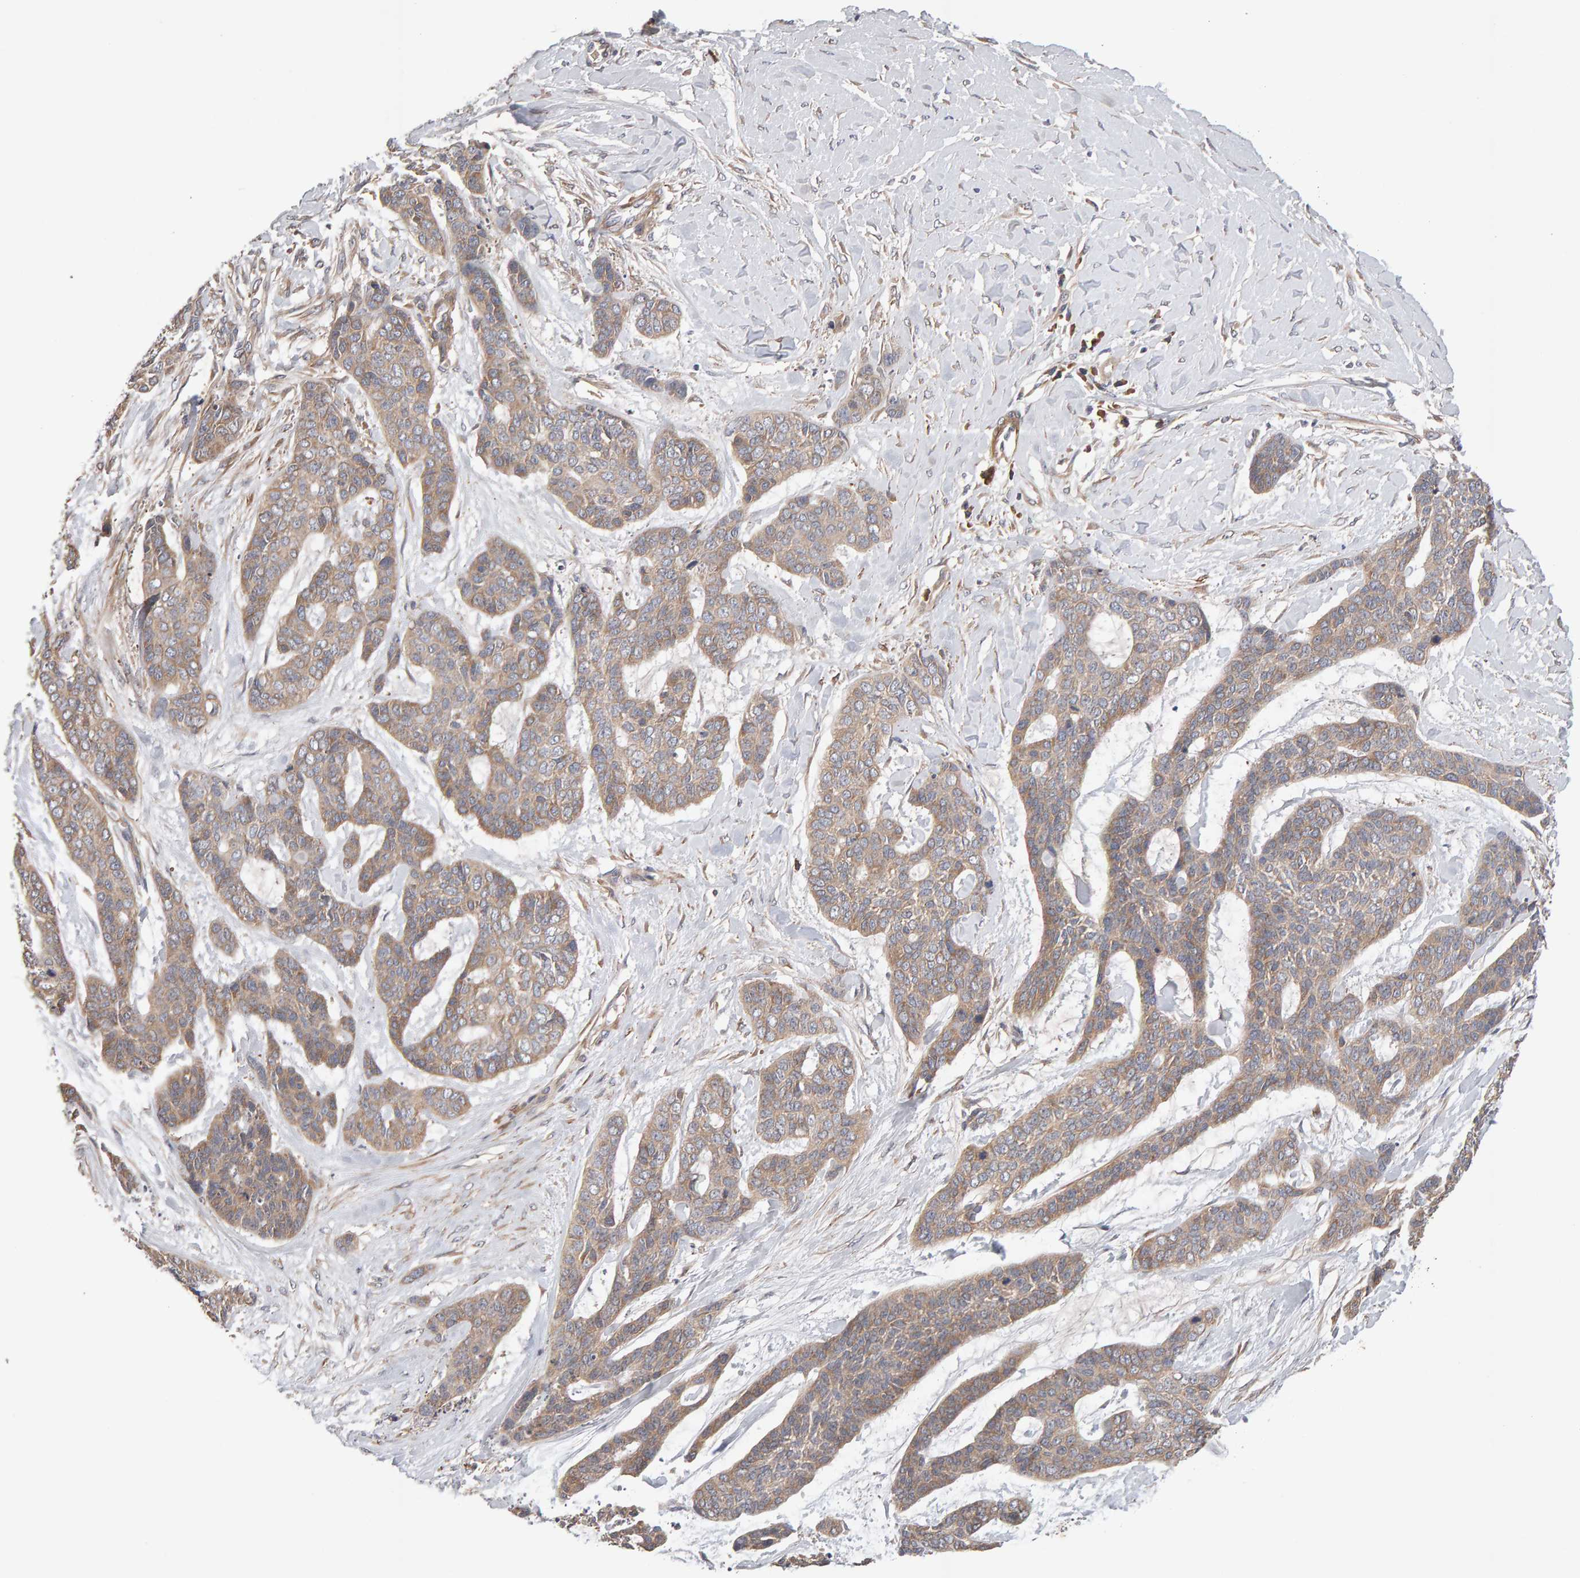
{"staining": {"intensity": "weak", "quantity": ">75%", "location": "cytoplasmic/membranous"}, "tissue": "skin cancer", "cell_type": "Tumor cells", "image_type": "cancer", "snomed": [{"axis": "morphology", "description": "Basal cell carcinoma"}, {"axis": "topography", "description": "Skin"}], "caption": "Protein staining by IHC reveals weak cytoplasmic/membranous expression in about >75% of tumor cells in skin cancer (basal cell carcinoma). (DAB IHC, brown staining for protein, blue staining for nuclei).", "gene": "RNF19A", "patient": {"sex": "female", "age": 64}}